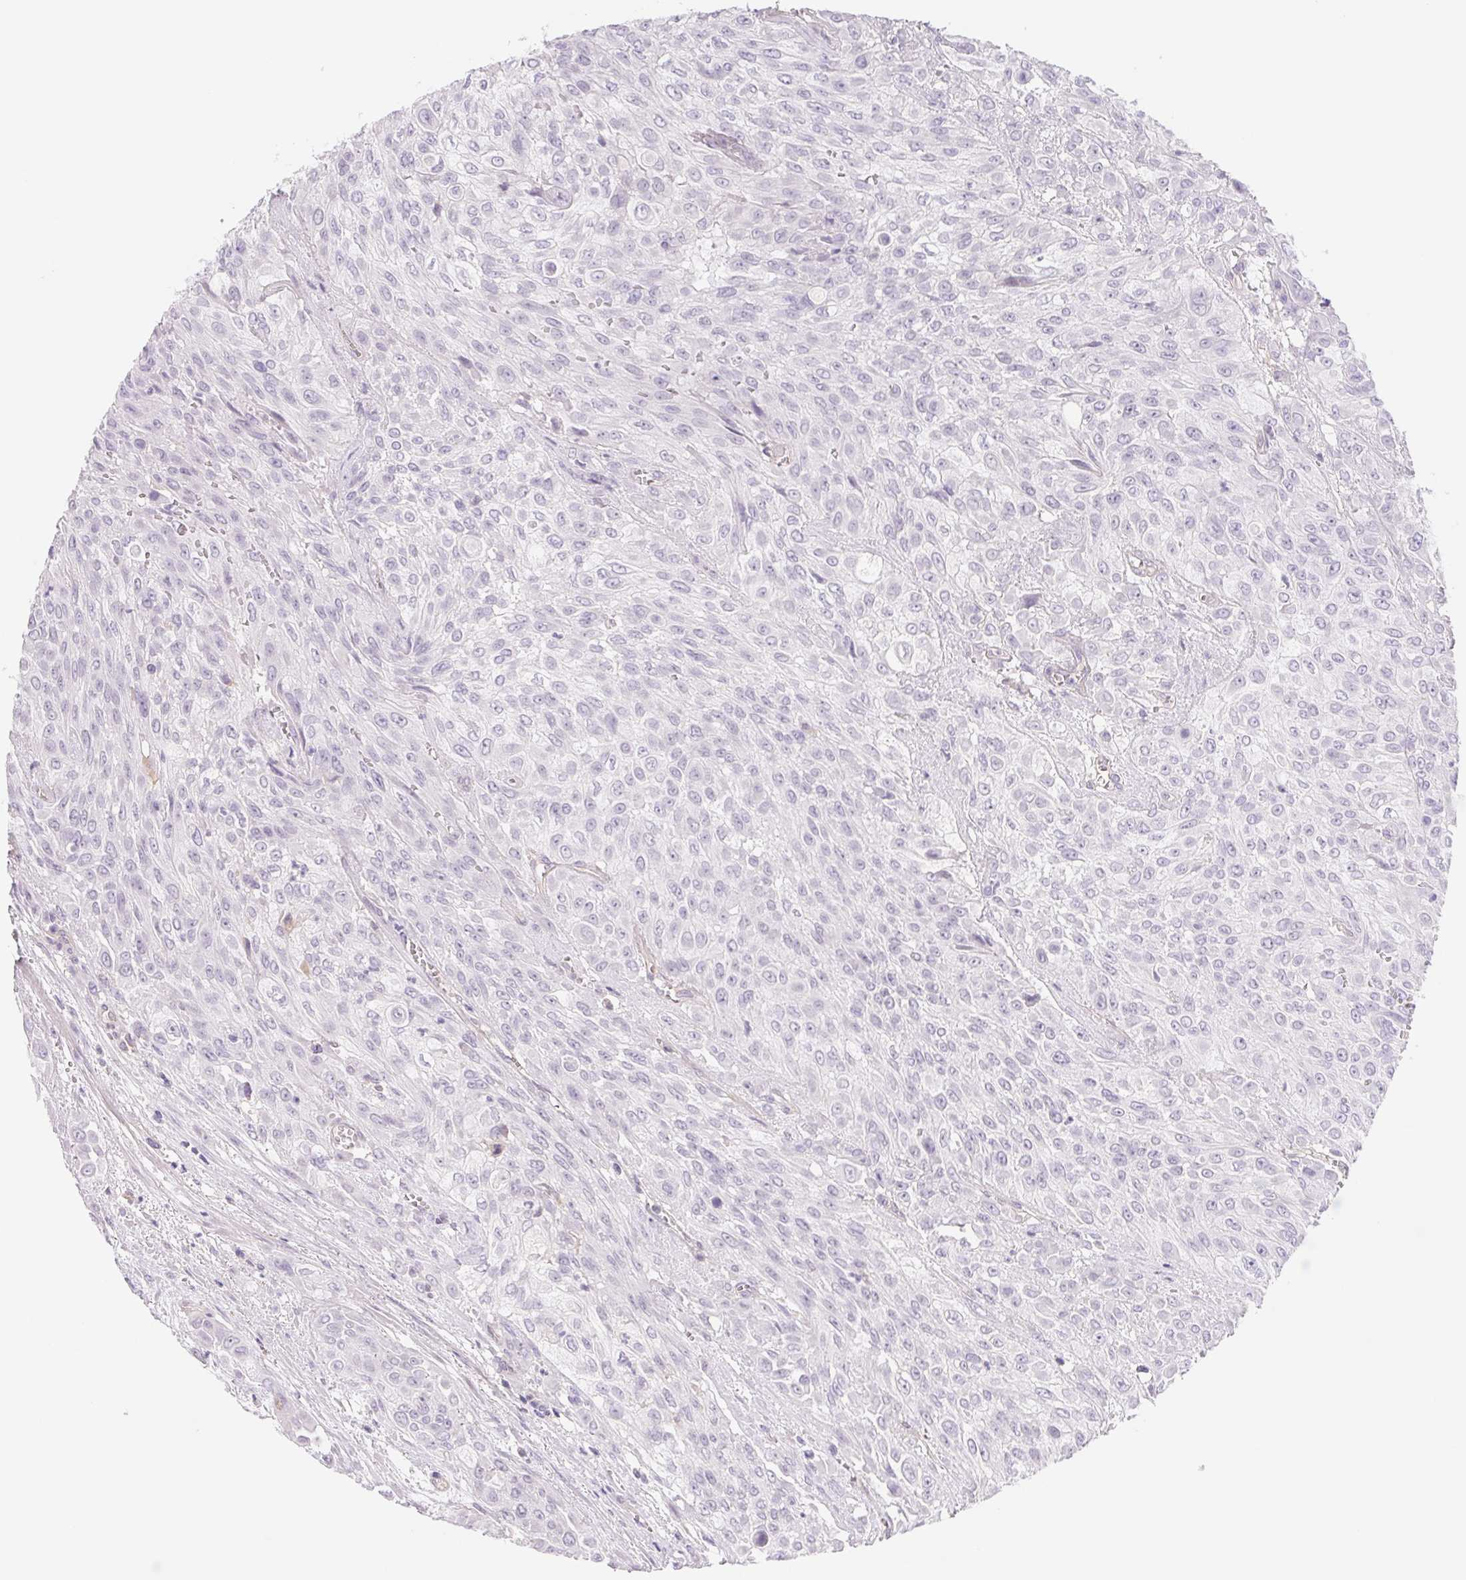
{"staining": {"intensity": "negative", "quantity": "none", "location": "none"}, "tissue": "urothelial cancer", "cell_type": "Tumor cells", "image_type": "cancer", "snomed": [{"axis": "morphology", "description": "Urothelial carcinoma, High grade"}, {"axis": "topography", "description": "Urinary bladder"}], "caption": "This is a photomicrograph of IHC staining of urothelial cancer, which shows no expression in tumor cells.", "gene": "CTNND2", "patient": {"sex": "male", "age": 57}}